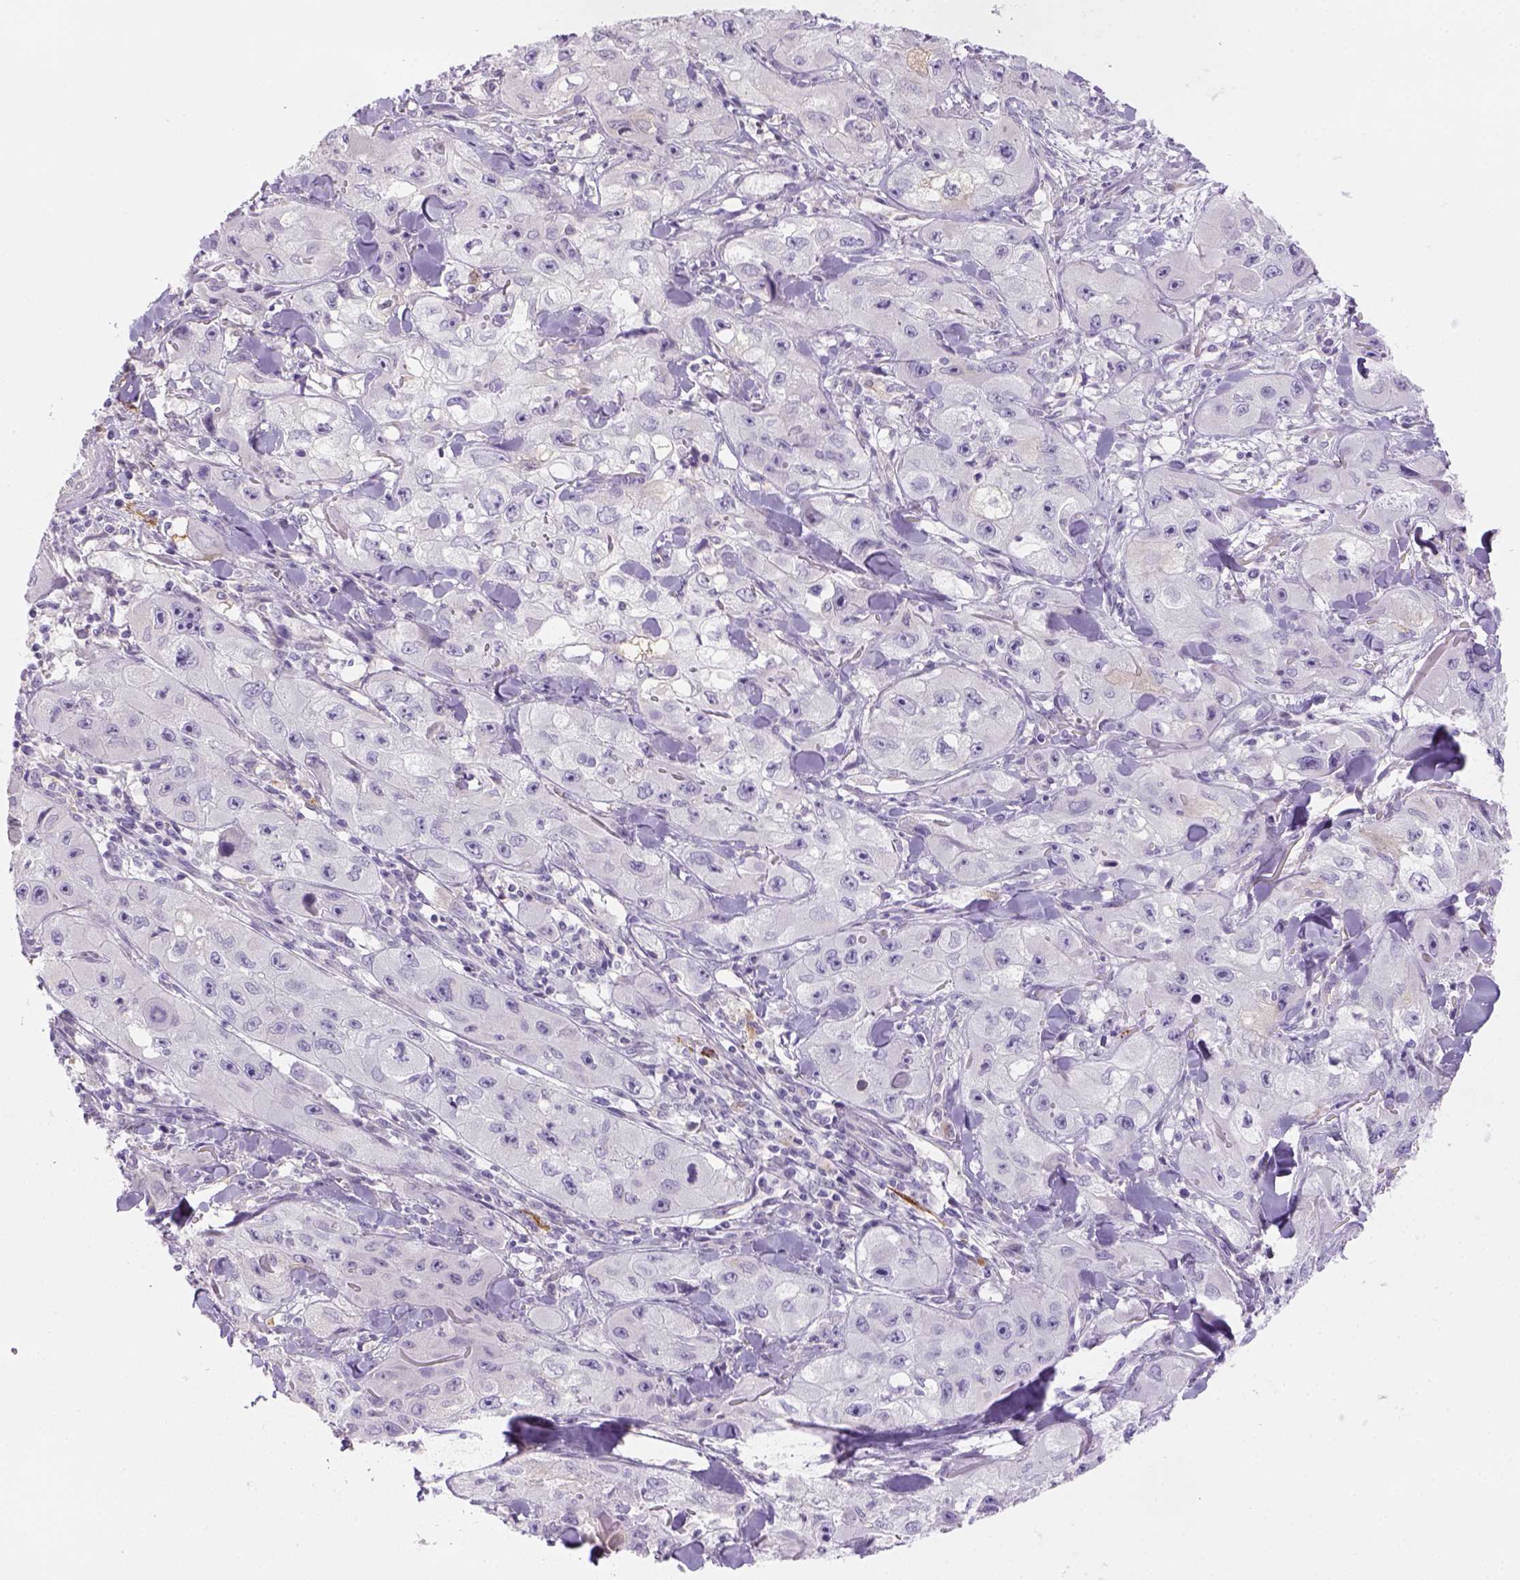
{"staining": {"intensity": "negative", "quantity": "none", "location": "none"}, "tissue": "skin cancer", "cell_type": "Tumor cells", "image_type": "cancer", "snomed": [{"axis": "morphology", "description": "Squamous cell carcinoma, NOS"}, {"axis": "topography", "description": "Skin"}, {"axis": "topography", "description": "Subcutis"}], "caption": "IHC of skin cancer demonstrates no positivity in tumor cells.", "gene": "CACNB1", "patient": {"sex": "male", "age": 73}}